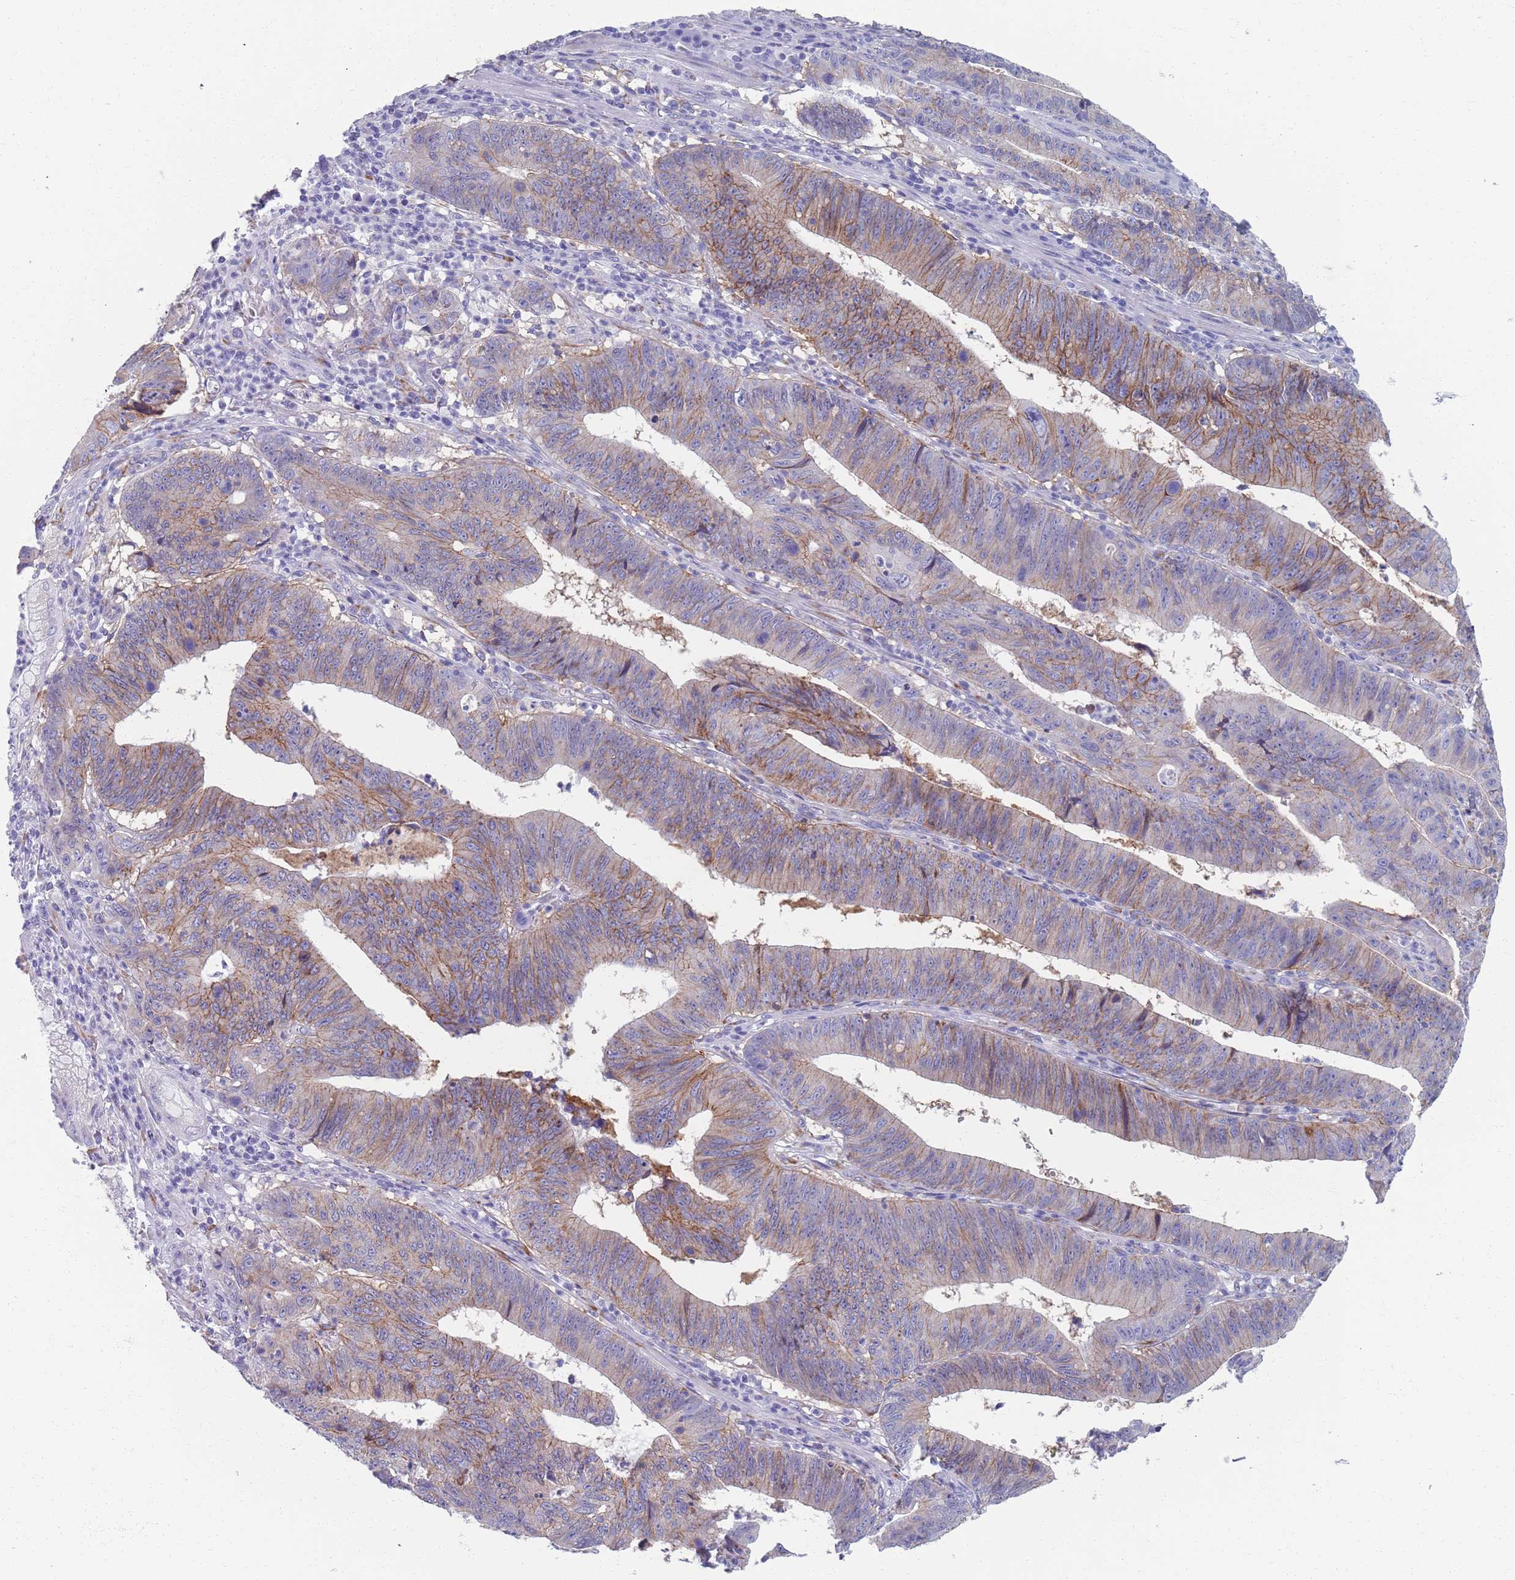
{"staining": {"intensity": "moderate", "quantity": "25%-75%", "location": "cytoplasmic/membranous"}, "tissue": "stomach cancer", "cell_type": "Tumor cells", "image_type": "cancer", "snomed": [{"axis": "morphology", "description": "Adenocarcinoma, NOS"}, {"axis": "topography", "description": "Stomach"}], "caption": "Immunohistochemical staining of human stomach cancer shows moderate cytoplasmic/membranous protein expression in approximately 25%-75% of tumor cells.", "gene": "PLOD1", "patient": {"sex": "male", "age": 59}}